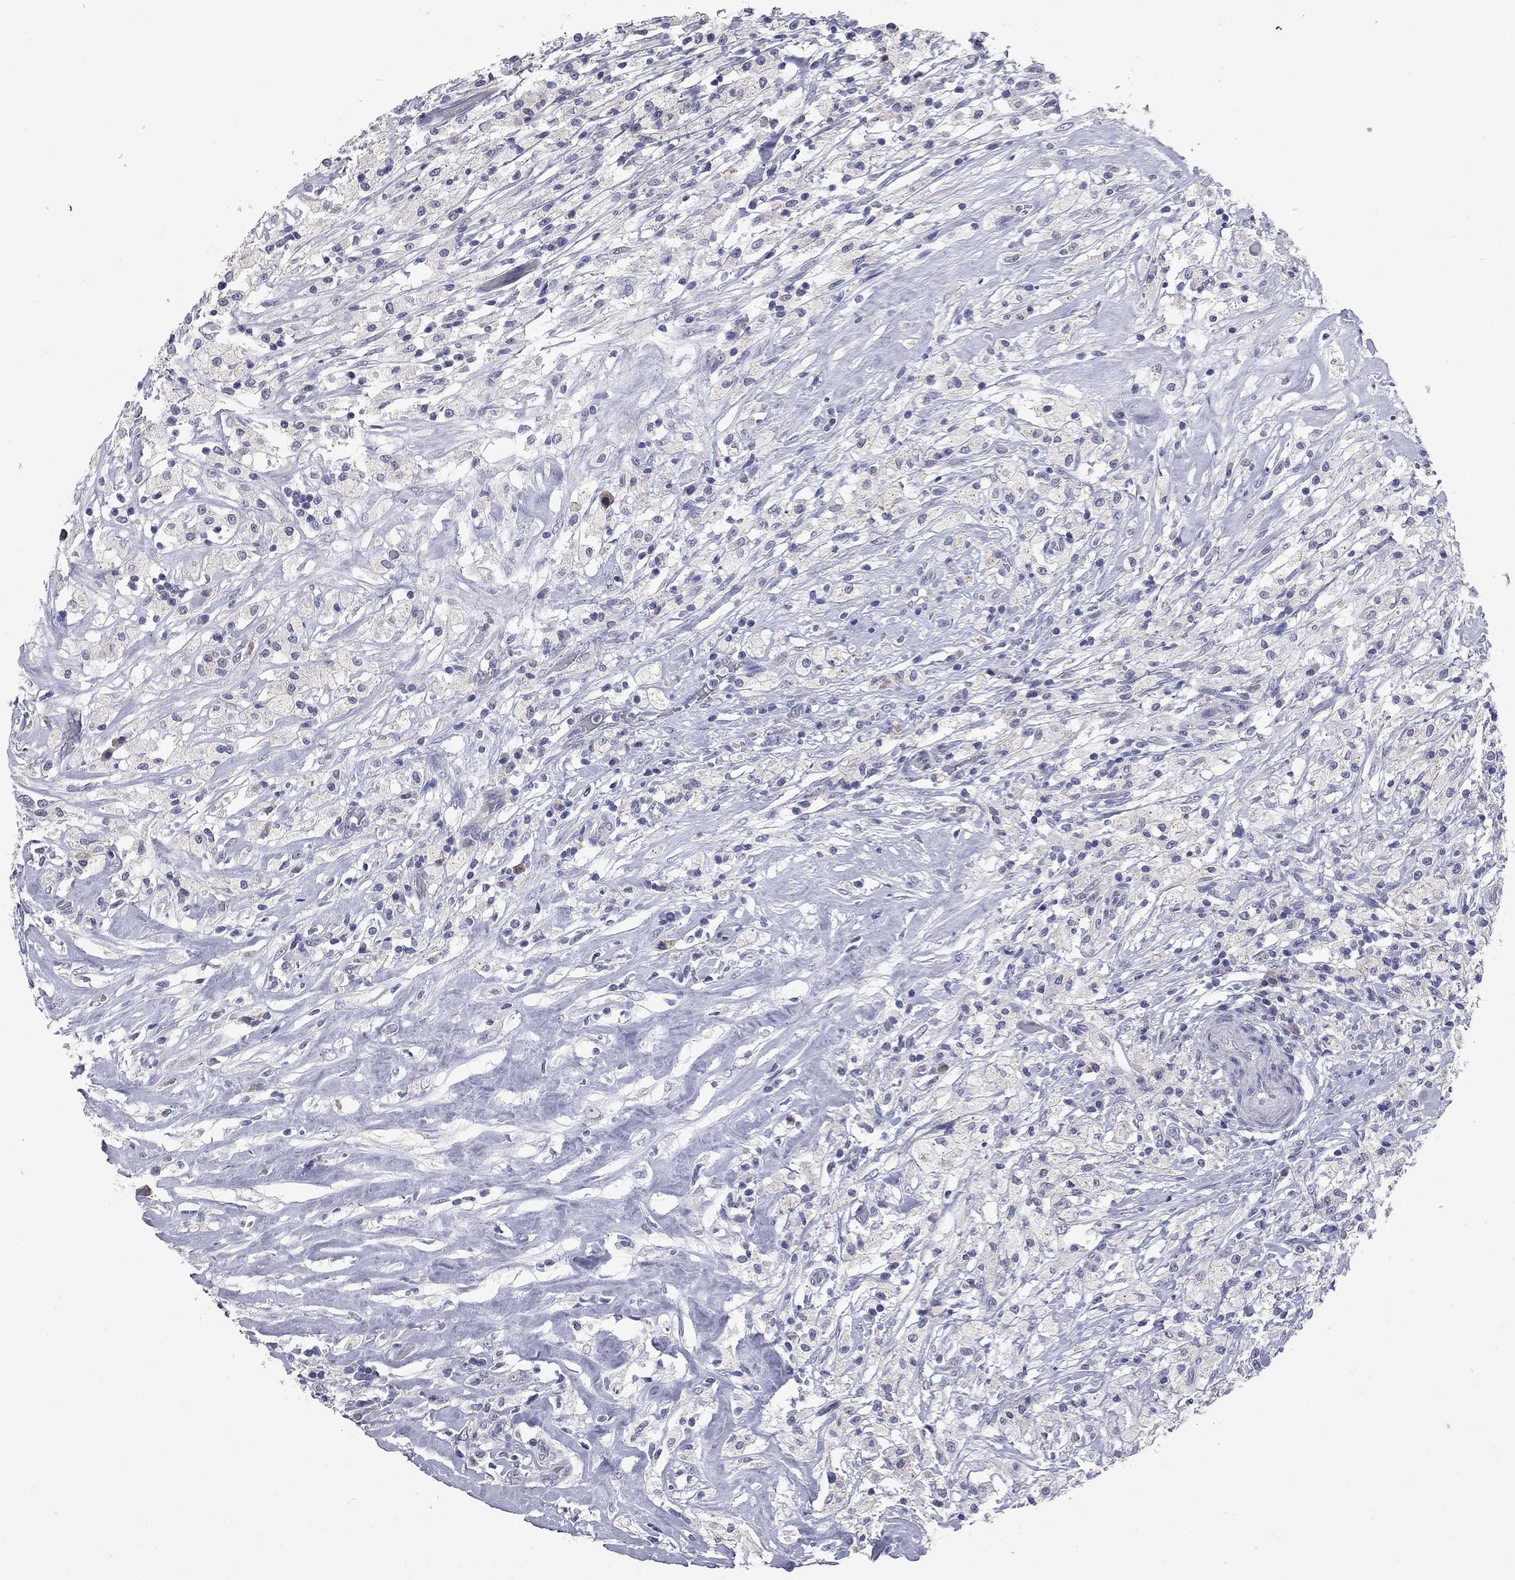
{"staining": {"intensity": "negative", "quantity": "none", "location": "none"}, "tissue": "testis cancer", "cell_type": "Tumor cells", "image_type": "cancer", "snomed": [{"axis": "morphology", "description": "Necrosis, NOS"}, {"axis": "morphology", "description": "Carcinoma, Embryonal, NOS"}, {"axis": "topography", "description": "Testis"}], "caption": "A photomicrograph of human embryonal carcinoma (testis) is negative for staining in tumor cells. (Stains: DAB immunohistochemistry (IHC) with hematoxylin counter stain, Microscopy: brightfield microscopy at high magnification).", "gene": "NOS2", "patient": {"sex": "male", "age": 19}}